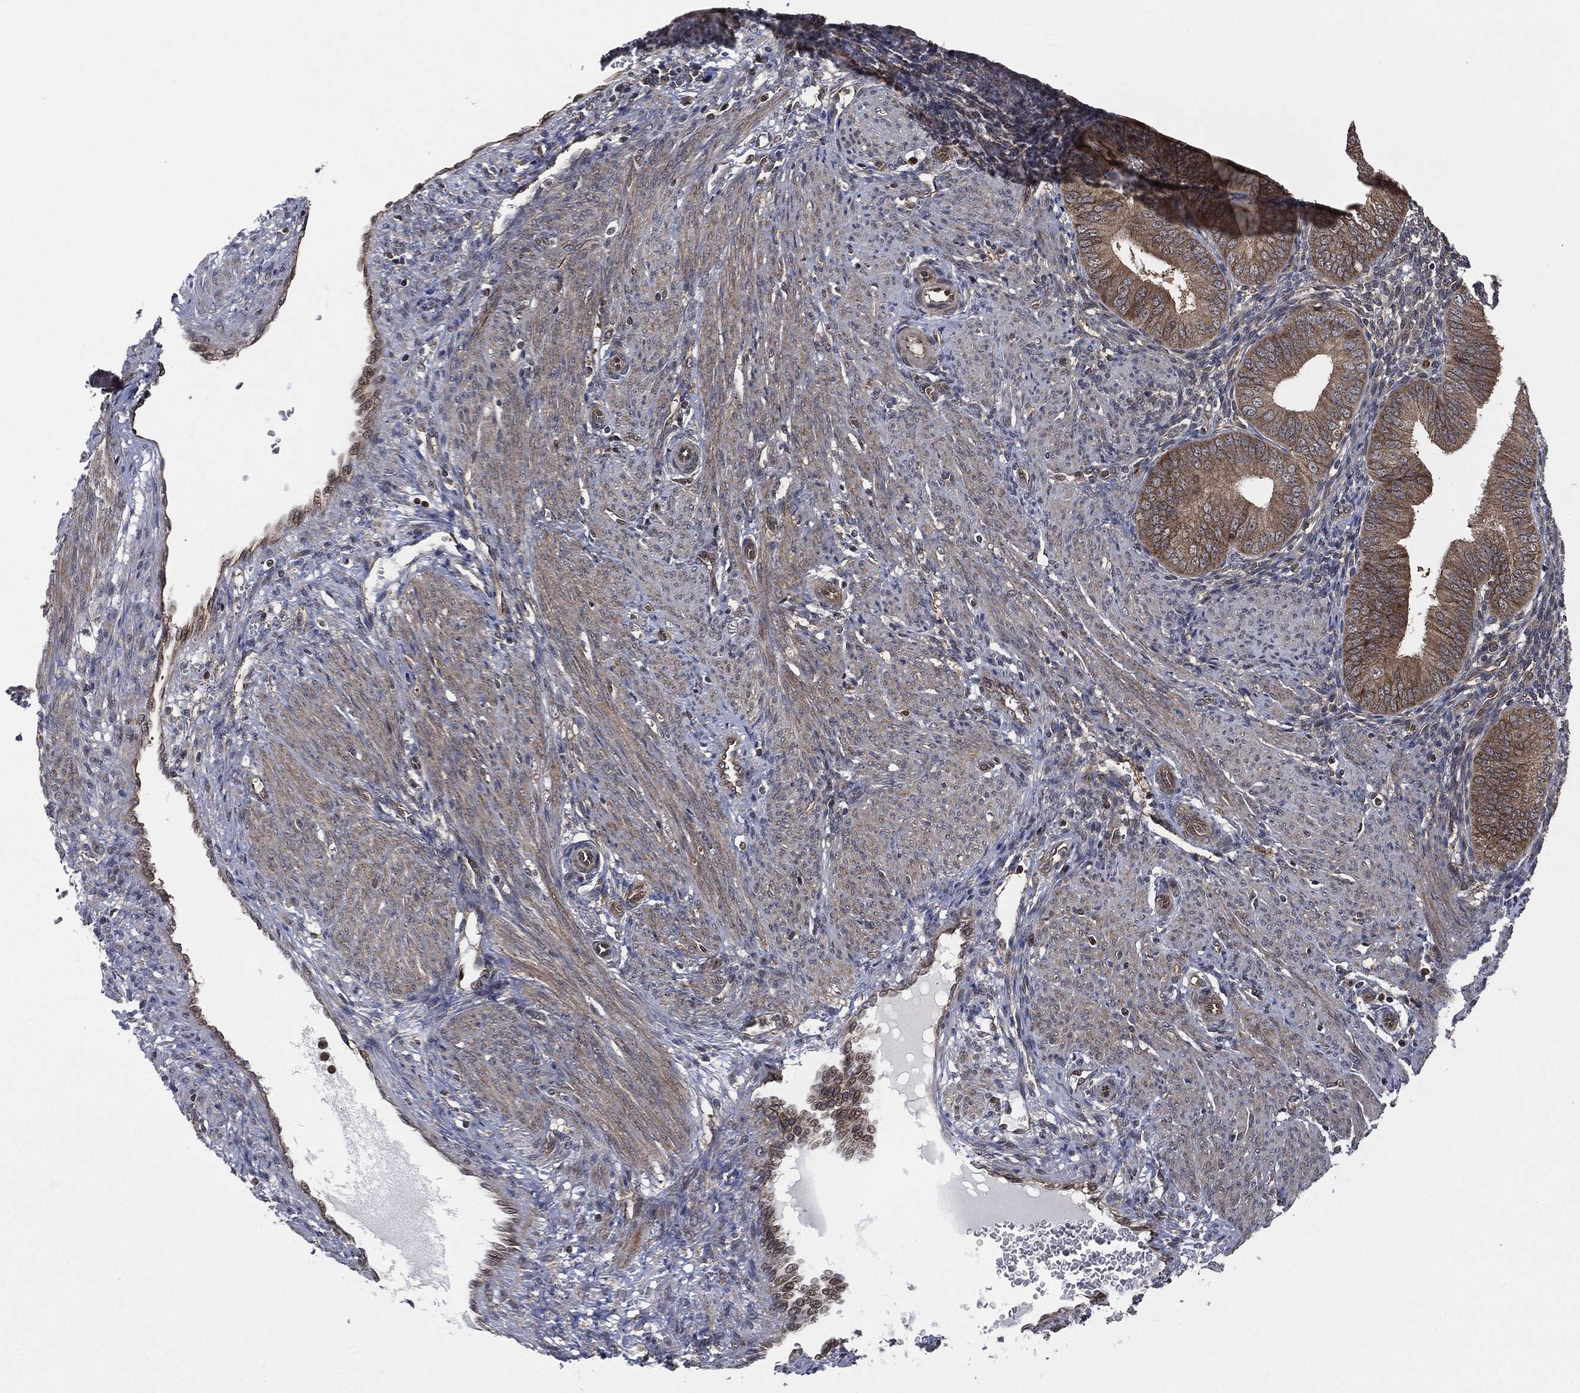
{"staining": {"intensity": "negative", "quantity": "none", "location": "none"}, "tissue": "endometrium", "cell_type": "Cells in endometrial stroma", "image_type": "normal", "snomed": [{"axis": "morphology", "description": "Normal tissue, NOS"}, {"axis": "topography", "description": "Endometrium"}], "caption": "Immunohistochemistry (IHC) of normal endometrium exhibits no expression in cells in endometrial stroma. The staining was performed using DAB to visualize the protein expression in brown, while the nuclei were stained in blue with hematoxylin (Magnification: 20x).", "gene": "HRAS", "patient": {"sex": "female", "age": 39}}